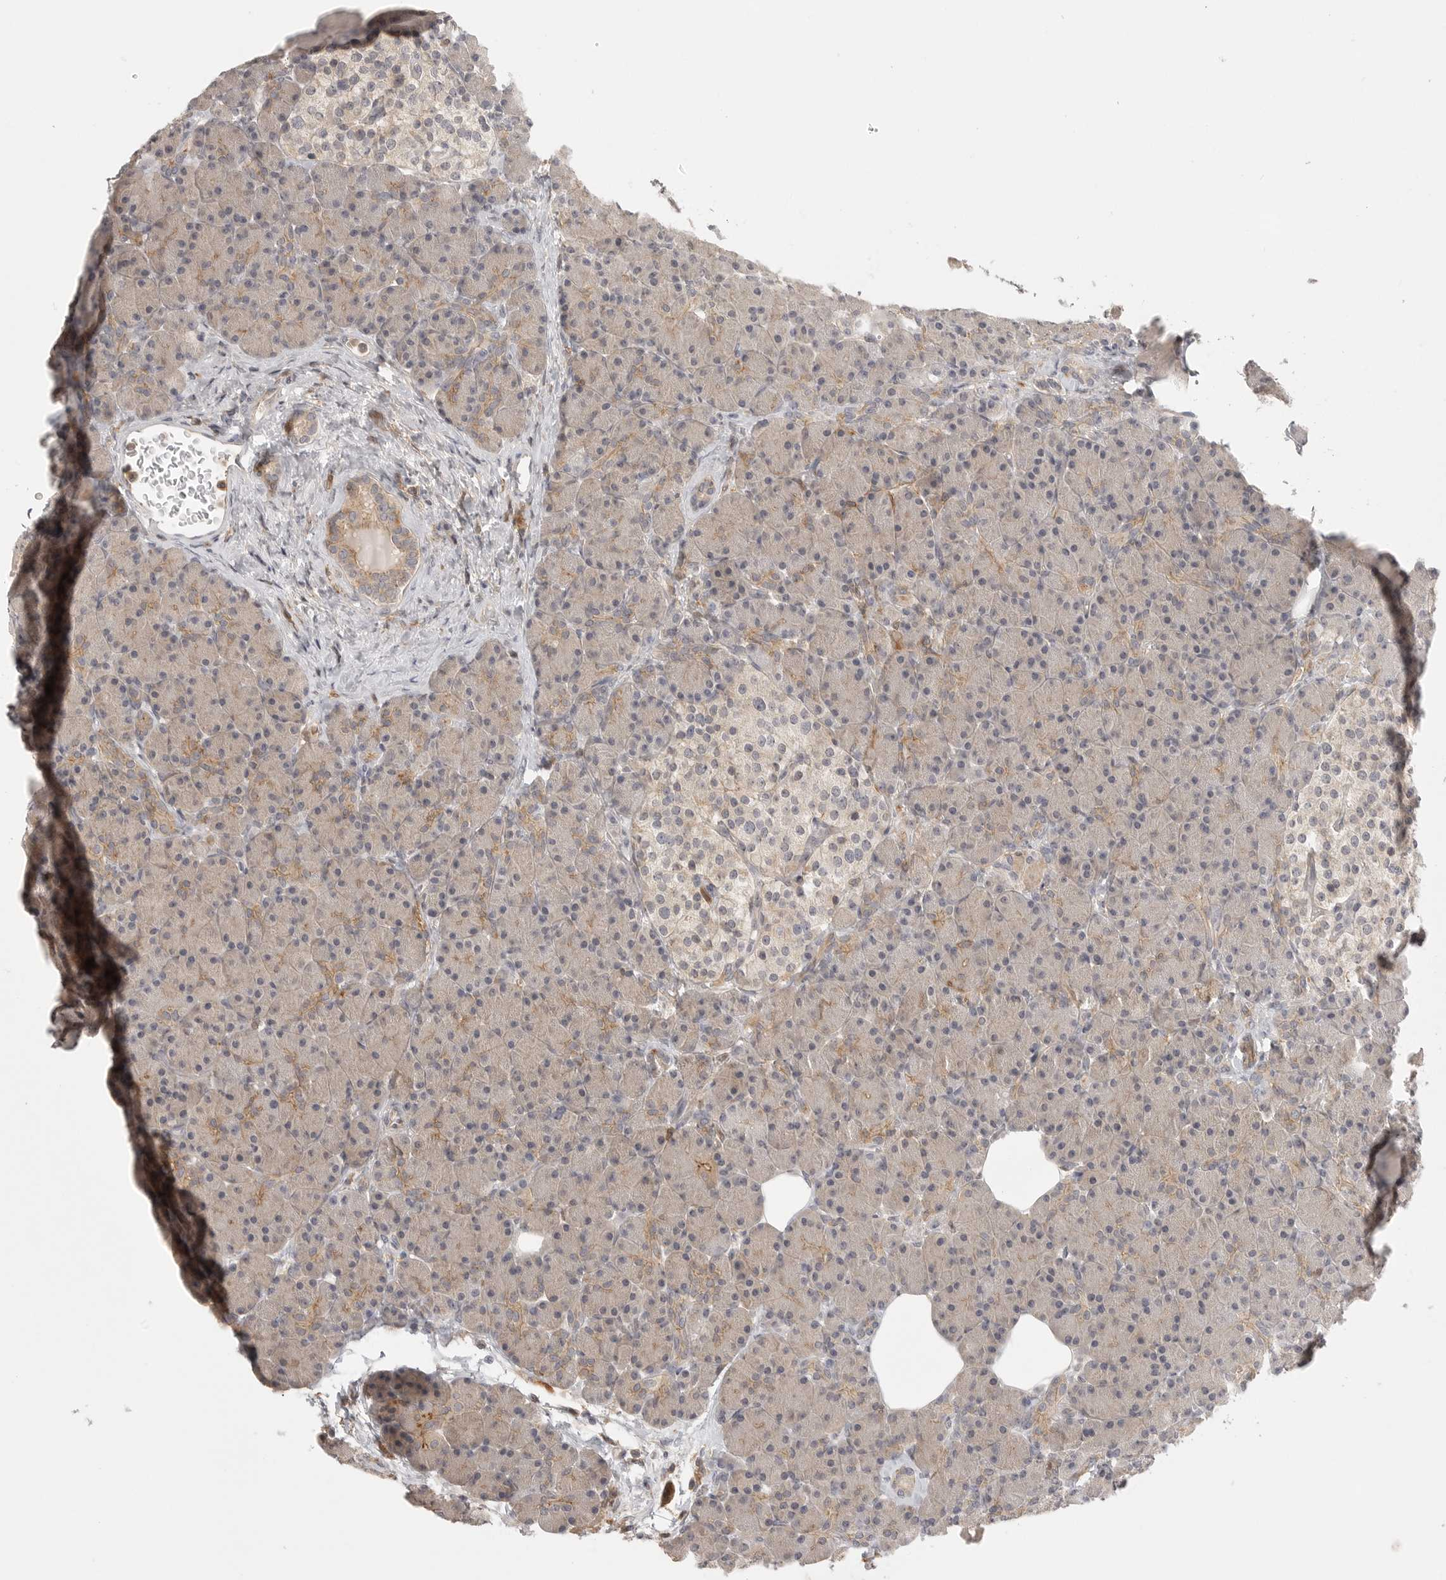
{"staining": {"intensity": "moderate", "quantity": "25%-75%", "location": "cytoplasmic/membranous"}, "tissue": "pancreas", "cell_type": "Exocrine glandular cells", "image_type": "normal", "snomed": [{"axis": "morphology", "description": "Normal tissue, NOS"}, {"axis": "topography", "description": "Pancreas"}], "caption": "Approximately 25%-75% of exocrine glandular cells in benign pancreas display moderate cytoplasmic/membranous protein positivity as visualized by brown immunohistochemical staining.", "gene": "DBNL", "patient": {"sex": "female", "age": 43}}